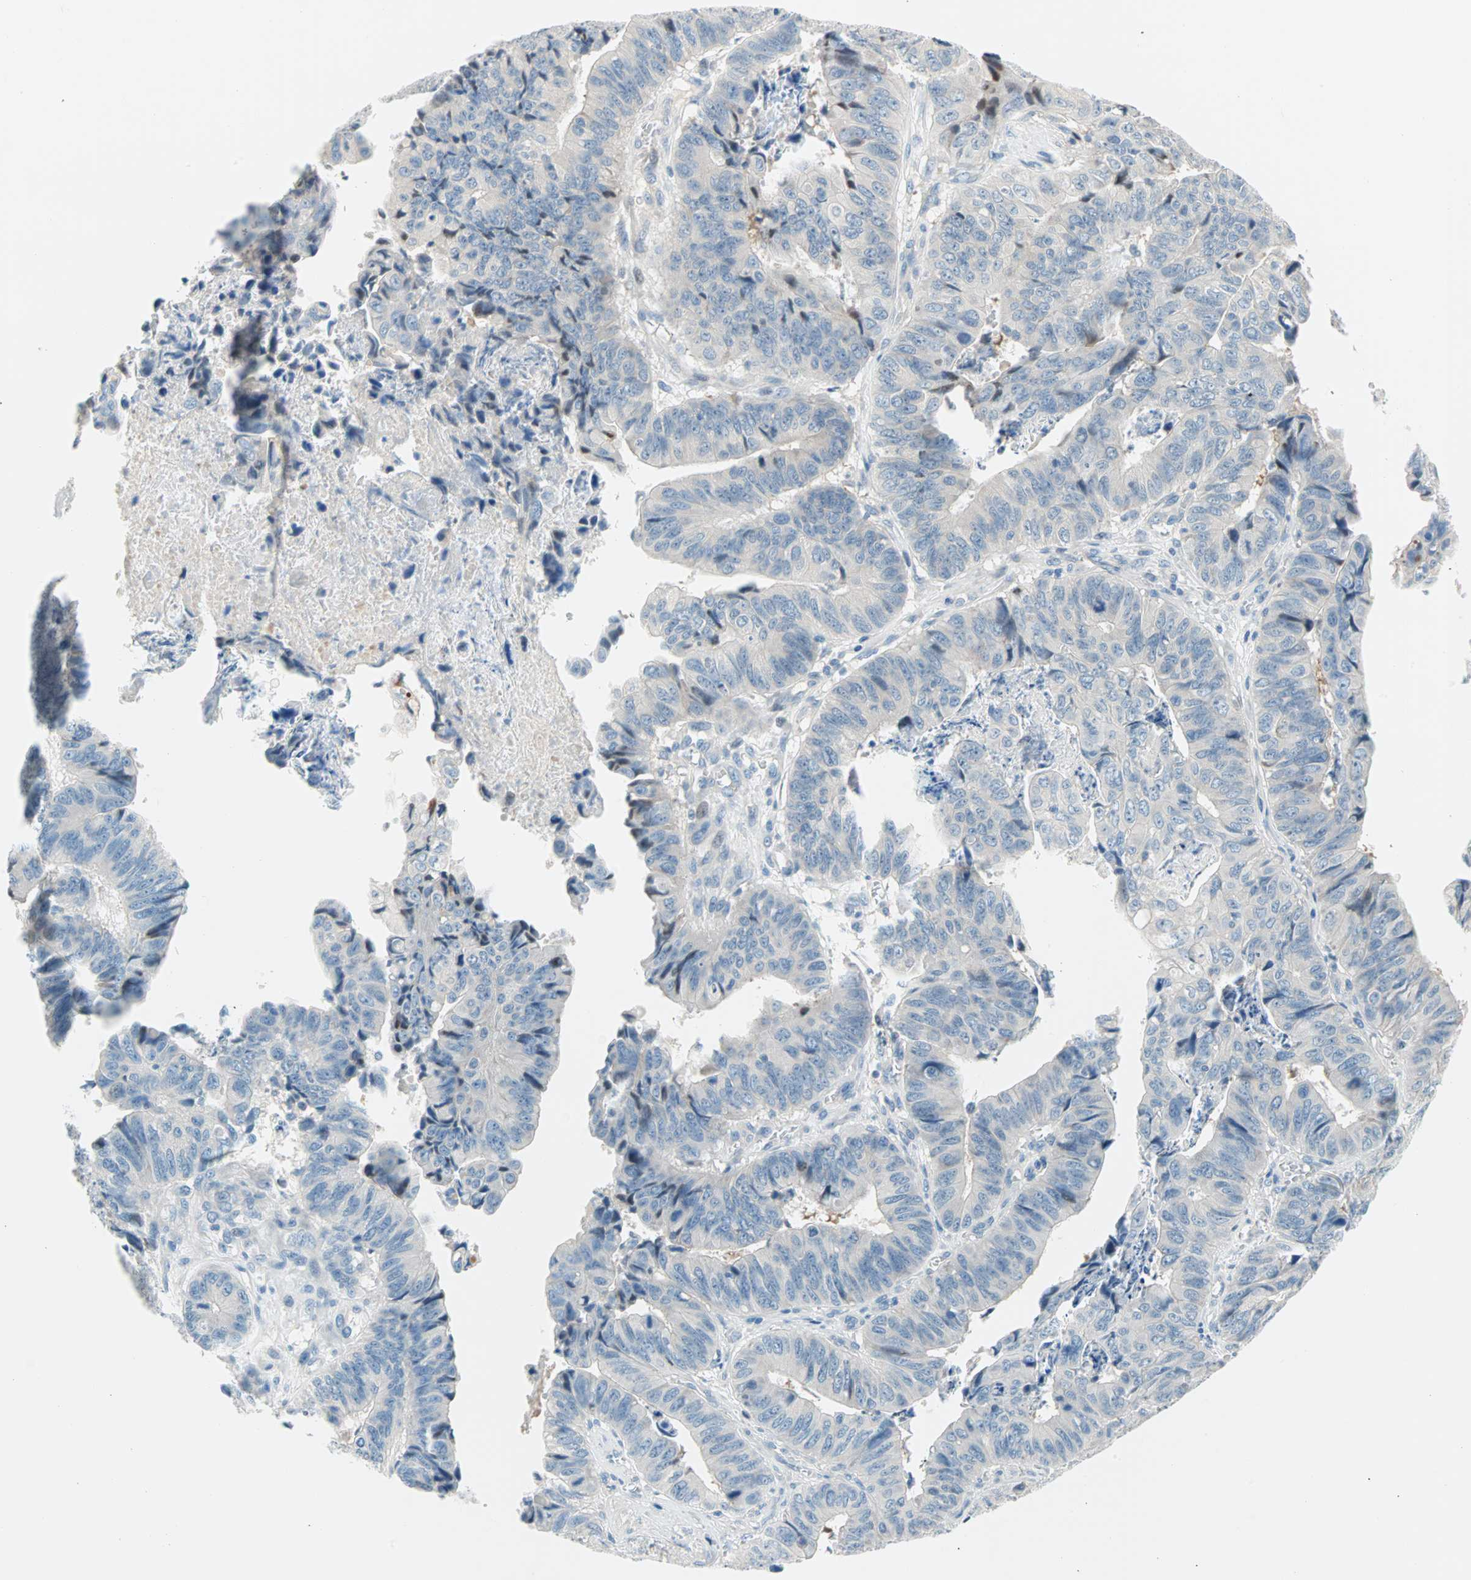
{"staining": {"intensity": "negative", "quantity": "none", "location": "none"}, "tissue": "stomach cancer", "cell_type": "Tumor cells", "image_type": "cancer", "snomed": [{"axis": "morphology", "description": "Adenocarcinoma, NOS"}, {"axis": "topography", "description": "Stomach, lower"}], "caption": "Tumor cells show no significant staining in adenocarcinoma (stomach).", "gene": "TMEM163", "patient": {"sex": "male", "age": 77}}